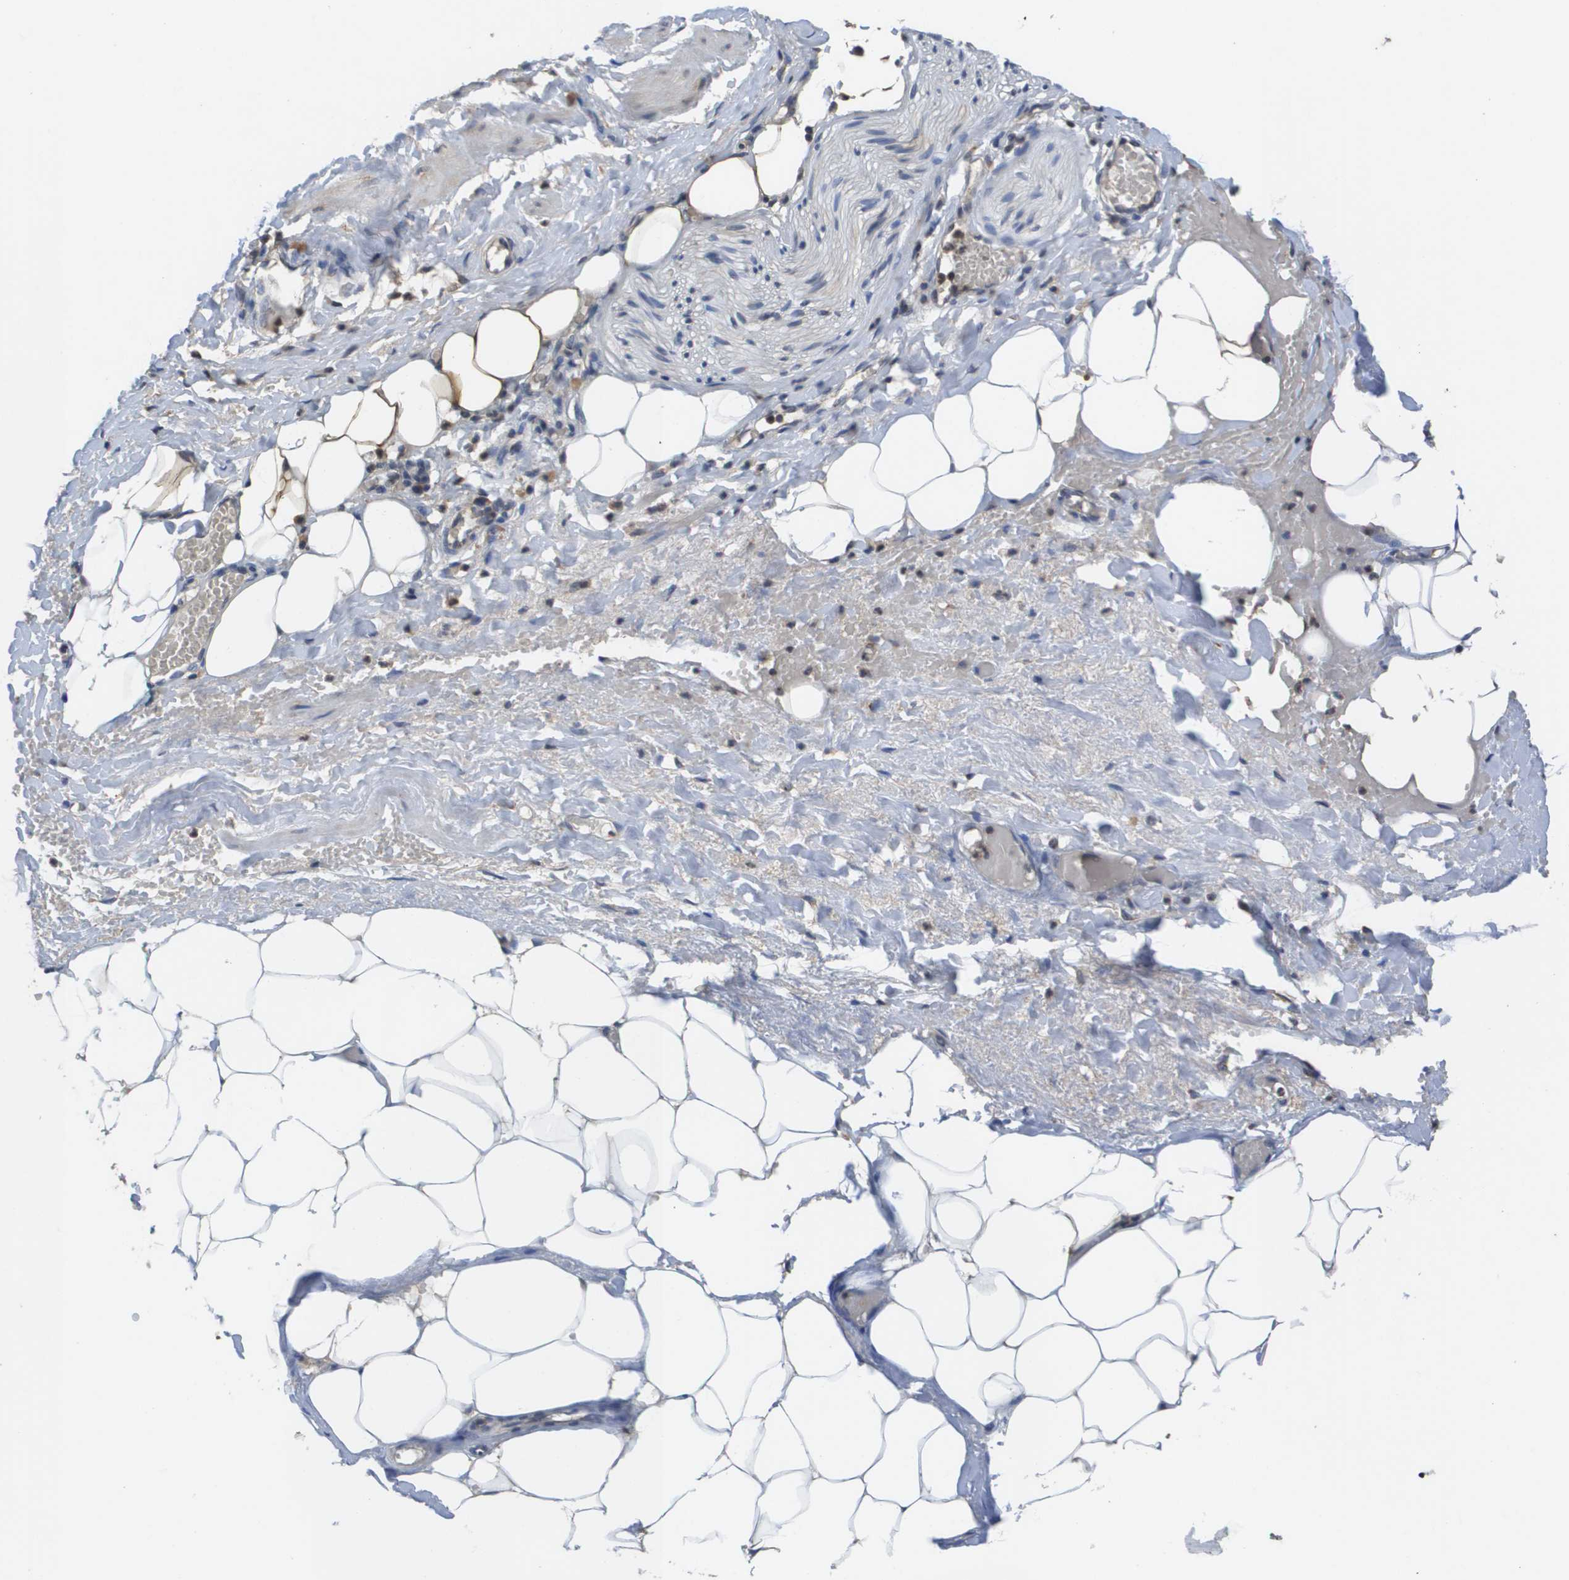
{"staining": {"intensity": "moderate", "quantity": "<25%", "location": "cytoplasmic/membranous"}, "tissue": "adipose tissue", "cell_type": "Adipocytes", "image_type": "normal", "snomed": [{"axis": "morphology", "description": "Normal tissue, NOS"}, {"axis": "topography", "description": "Soft tissue"}, {"axis": "topography", "description": "Vascular tissue"}], "caption": "The image shows immunohistochemical staining of normal adipose tissue. There is moderate cytoplasmic/membranous expression is identified in about <25% of adipocytes. Using DAB (3,3'-diaminobenzidine) (brown) and hematoxylin (blue) stains, captured at high magnification using brightfield microscopy.", "gene": "PCK1", "patient": {"sex": "female", "age": 35}}